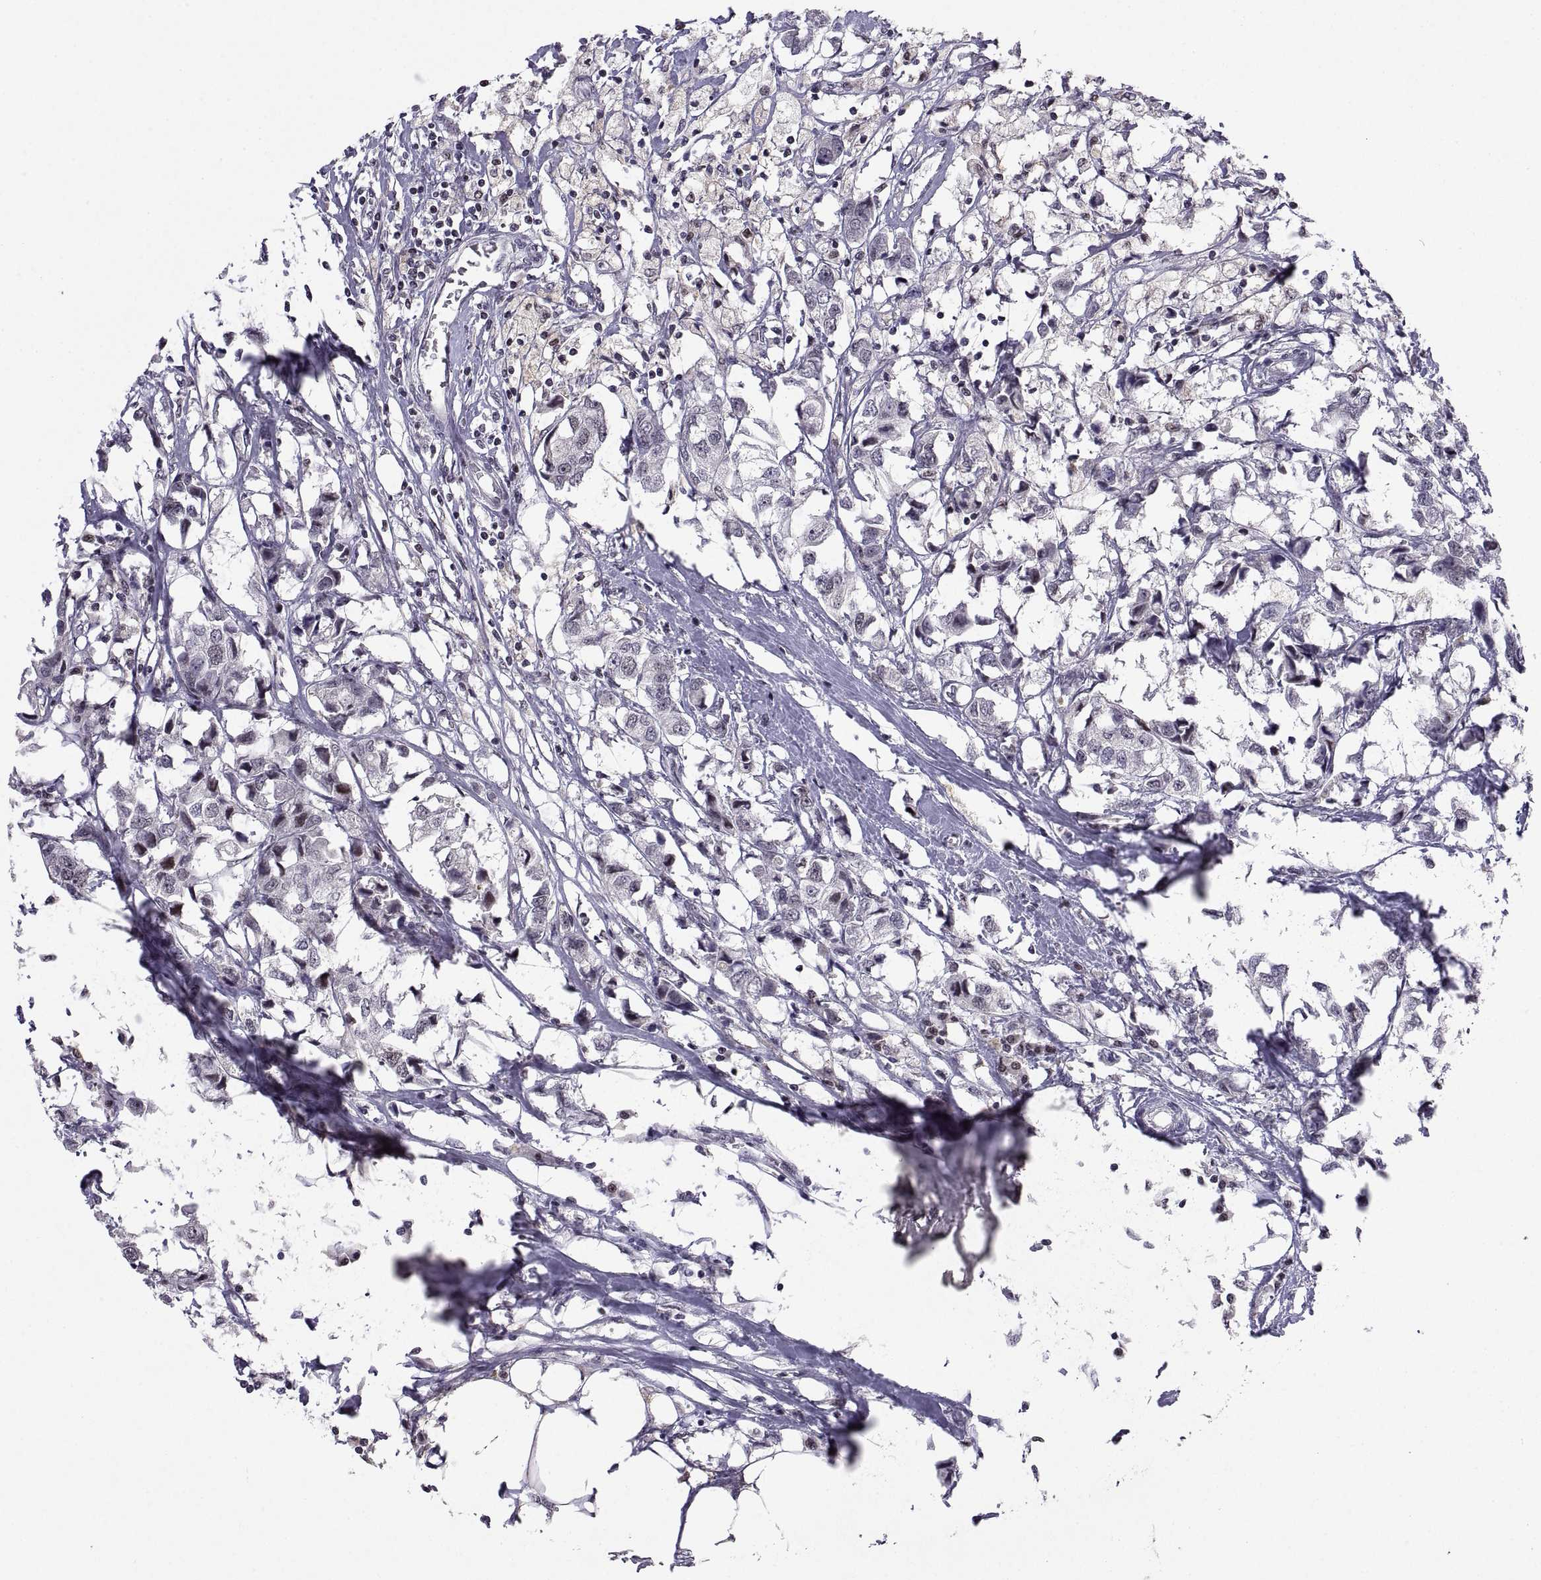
{"staining": {"intensity": "negative", "quantity": "none", "location": "none"}, "tissue": "breast cancer", "cell_type": "Tumor cells", "image_type": "cancer", "snomed": [{"axis": "morphology", "description": "Duct carcinoma"}, {"axis": "topography", "description": "Breast"}], "caption": "There is no significant expression in tumor cells of breast cancer (infiltrating ductal carcinoma).", "gene": "CHFR", "patient": {"sex": "female", "age": 80}}